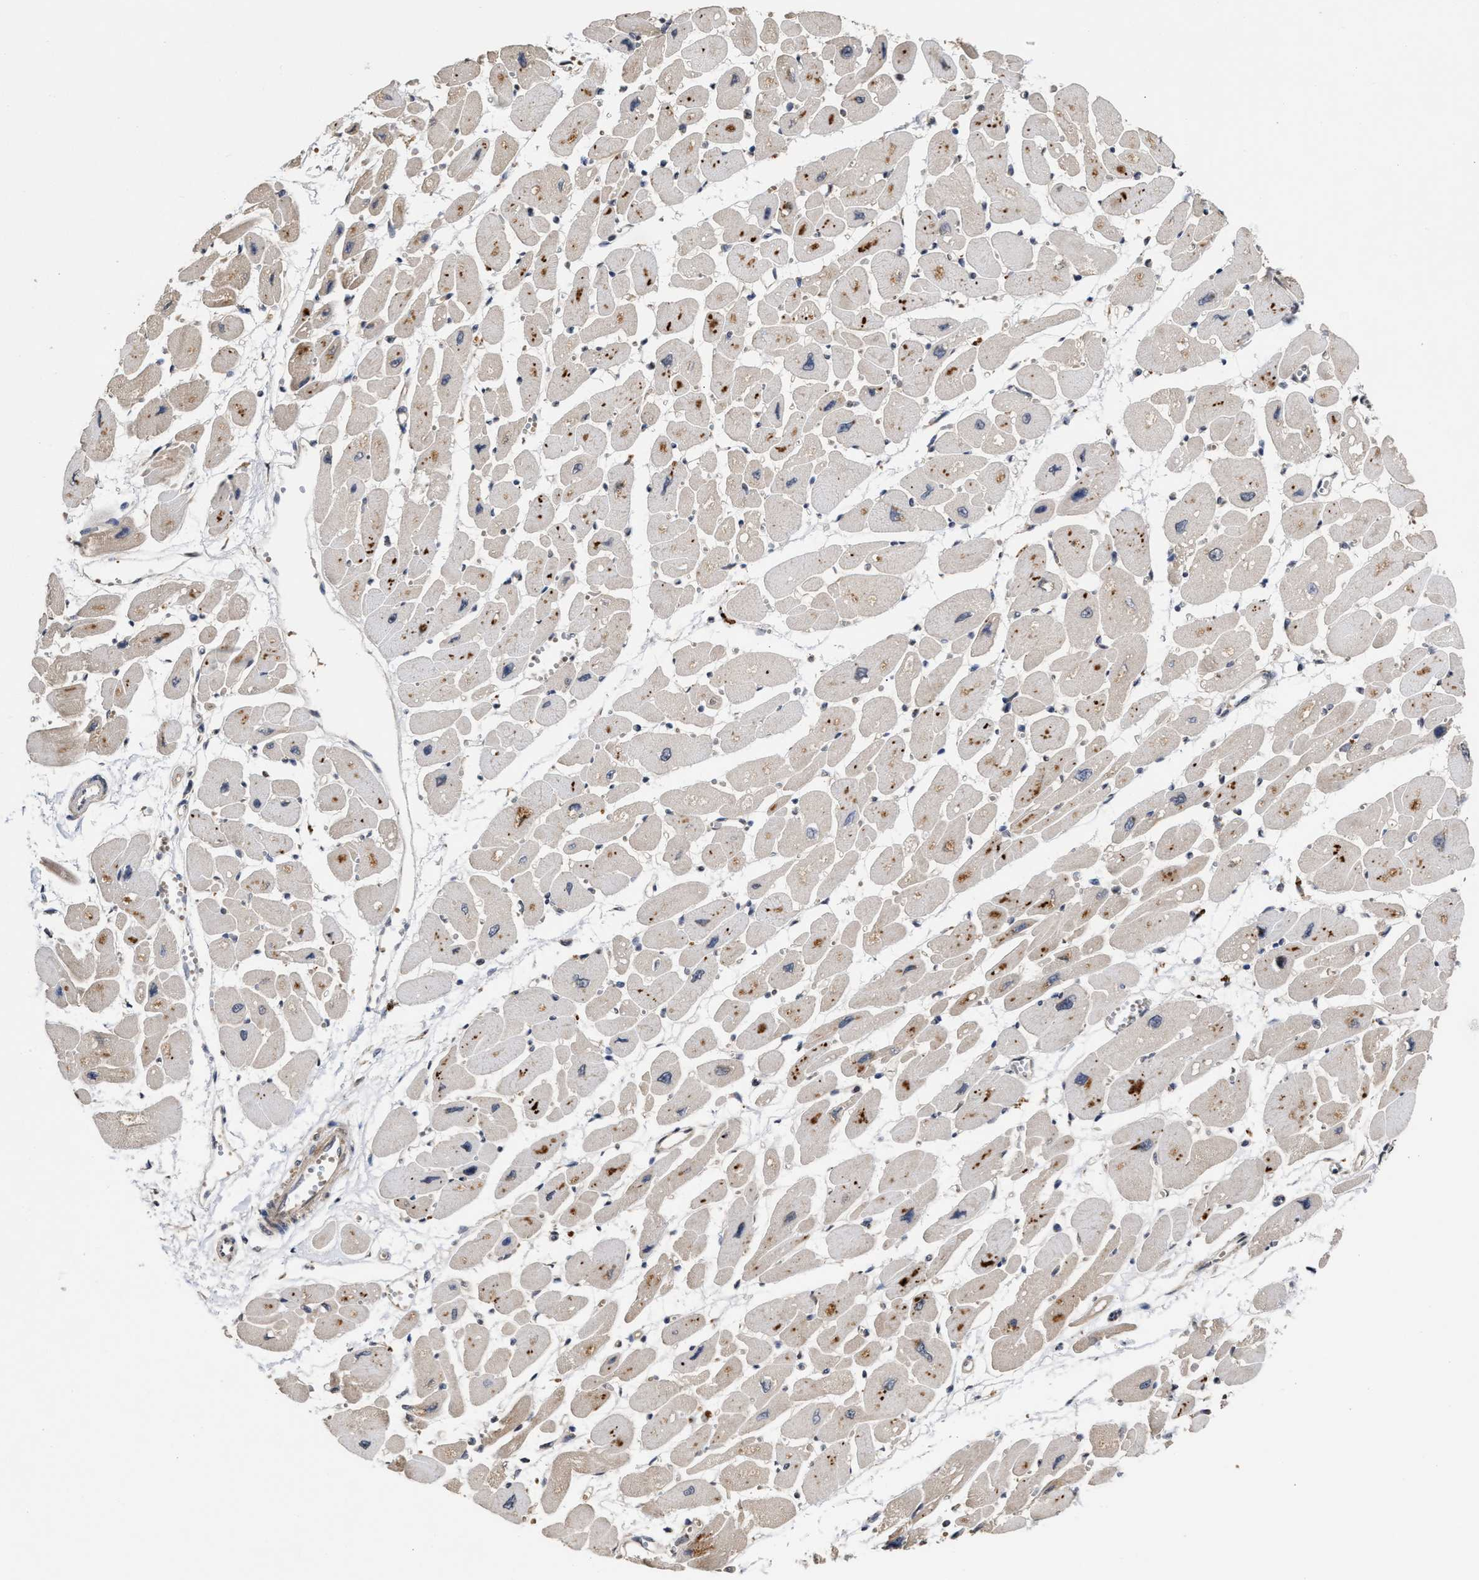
{"staining": {"intensity": "moderate", "quantity": ">75%", "location": "cytoplasmic/membranous"}, "tissue": "heart muscle", "cell_type": "Cardiomyocytes", "image_type": "normal", "snomed": [{"axis": "morphology", "description": "Normal tissue, NOS"}, {"axis": "topography", "description": "Heart"}], "caption": "Normal heart muscle was stained to show a protein in brown. There is medium levels of moderate cytoplasmic/membranous positivity in approximately >75% of cardiomyocytes. (Brightfield microscopy of DAB IHC at high magnification).", "gene": "SAR1A", "patient": {"sex": "female", "age": 54}}